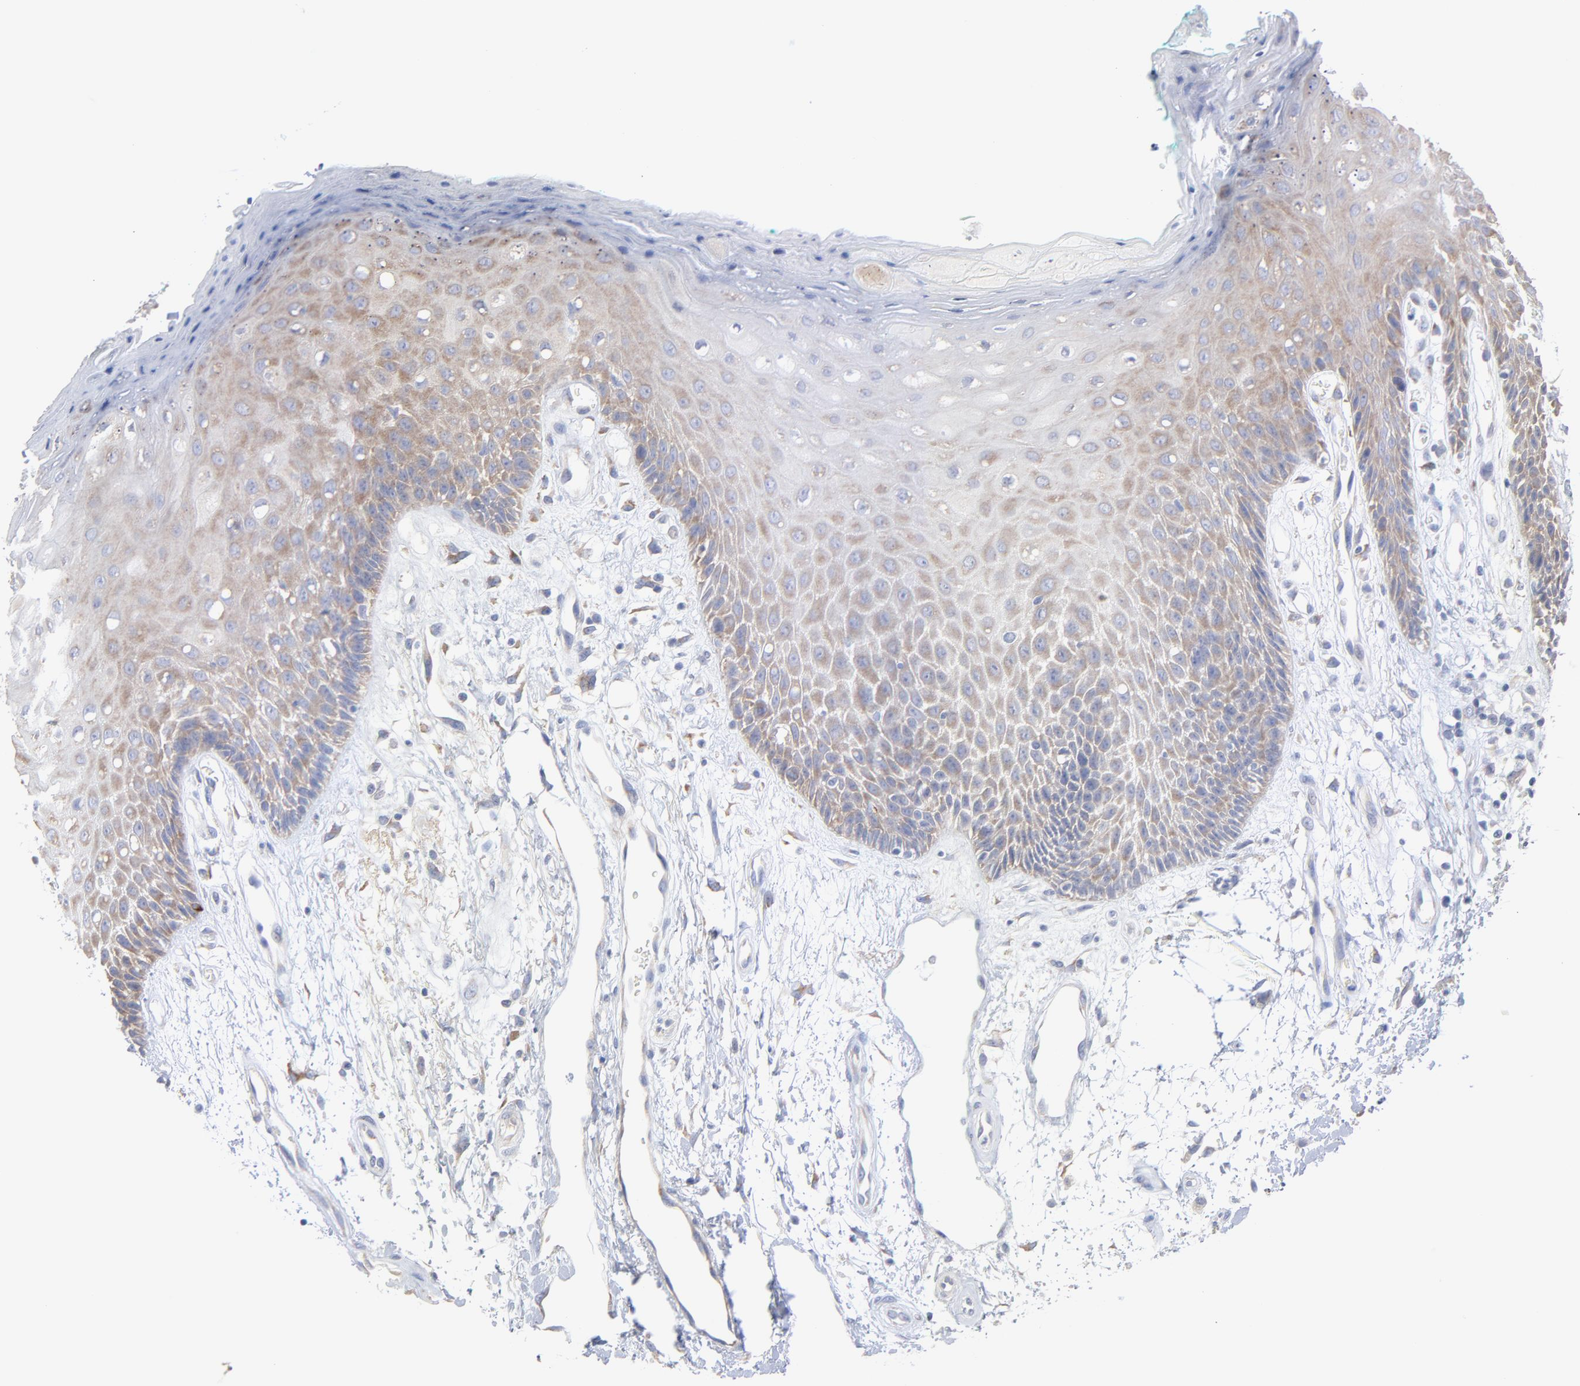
{"staining": {"intensity": "weak", "quantity": "25%-75%", "location": "cytoplasmic/membranous"}, "tissue": "oral mucosa", "cell_type": "Squamous epithelial cells", "image_type": "normal", "snomed": [{"axis": "morphology", "description": "Normal tissue, NOS"}, {"axis": "morphology", "description": "Squamous cell carcinoma, NOS"}, {"axis": "topography", "description": "Skeletal muscle"}, {"axis": "topography", "description": "Oral tissue"}, {"axis": "topography", "description": "Head-Neck"}], "caption": "Squamous epithelial cells show low levels of weak cytoplasmic/membranous positivity in about 25%-75% of cells in unremarkable oral mucosa. (Brightfield microscopy of DAB IHC at high magnification).", "gene": "CPE", "patient": {"sex": "female", "age": 84}}